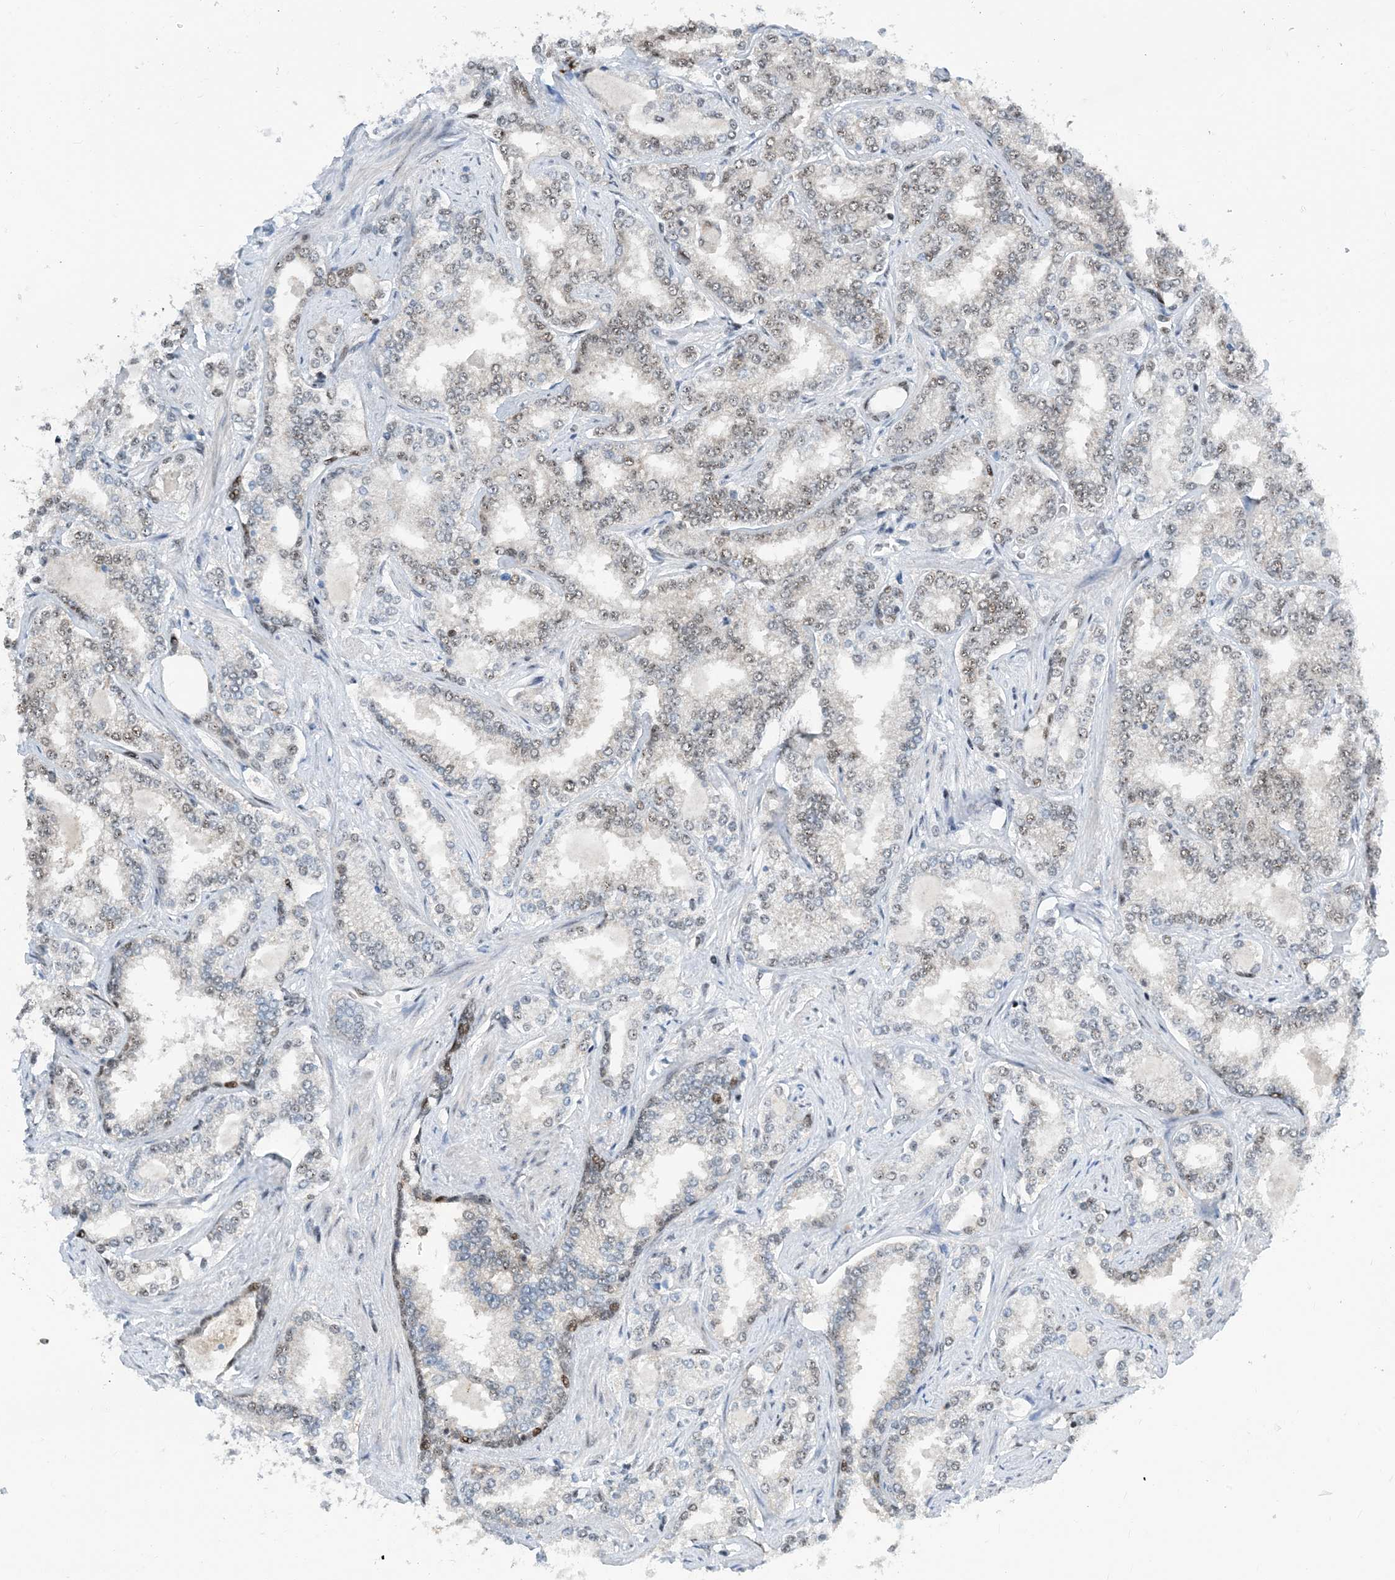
{"staining": {"intensity": "weak", "quantity": ">75%", "location": "nuclear"}, "tissue": "prostate cancer", "cell_type": "Tumor cells", "image_type": "cancer", "snomed": [{"axis": "morphology", "description": "Normal tissue, NOS"}, {"axis": "morphology", "description": "Adenocarcinoma, High grade"}, {"axis": "topography", "description": "Prostate"}], "caption": "This is an image of IHC staining of high-grade adenocarcinoma (prostate), which shows weak expression in the nuclear of tumor cells.", "gene": "HEMK1", "patient": {"sex": "male", "age": 83}}